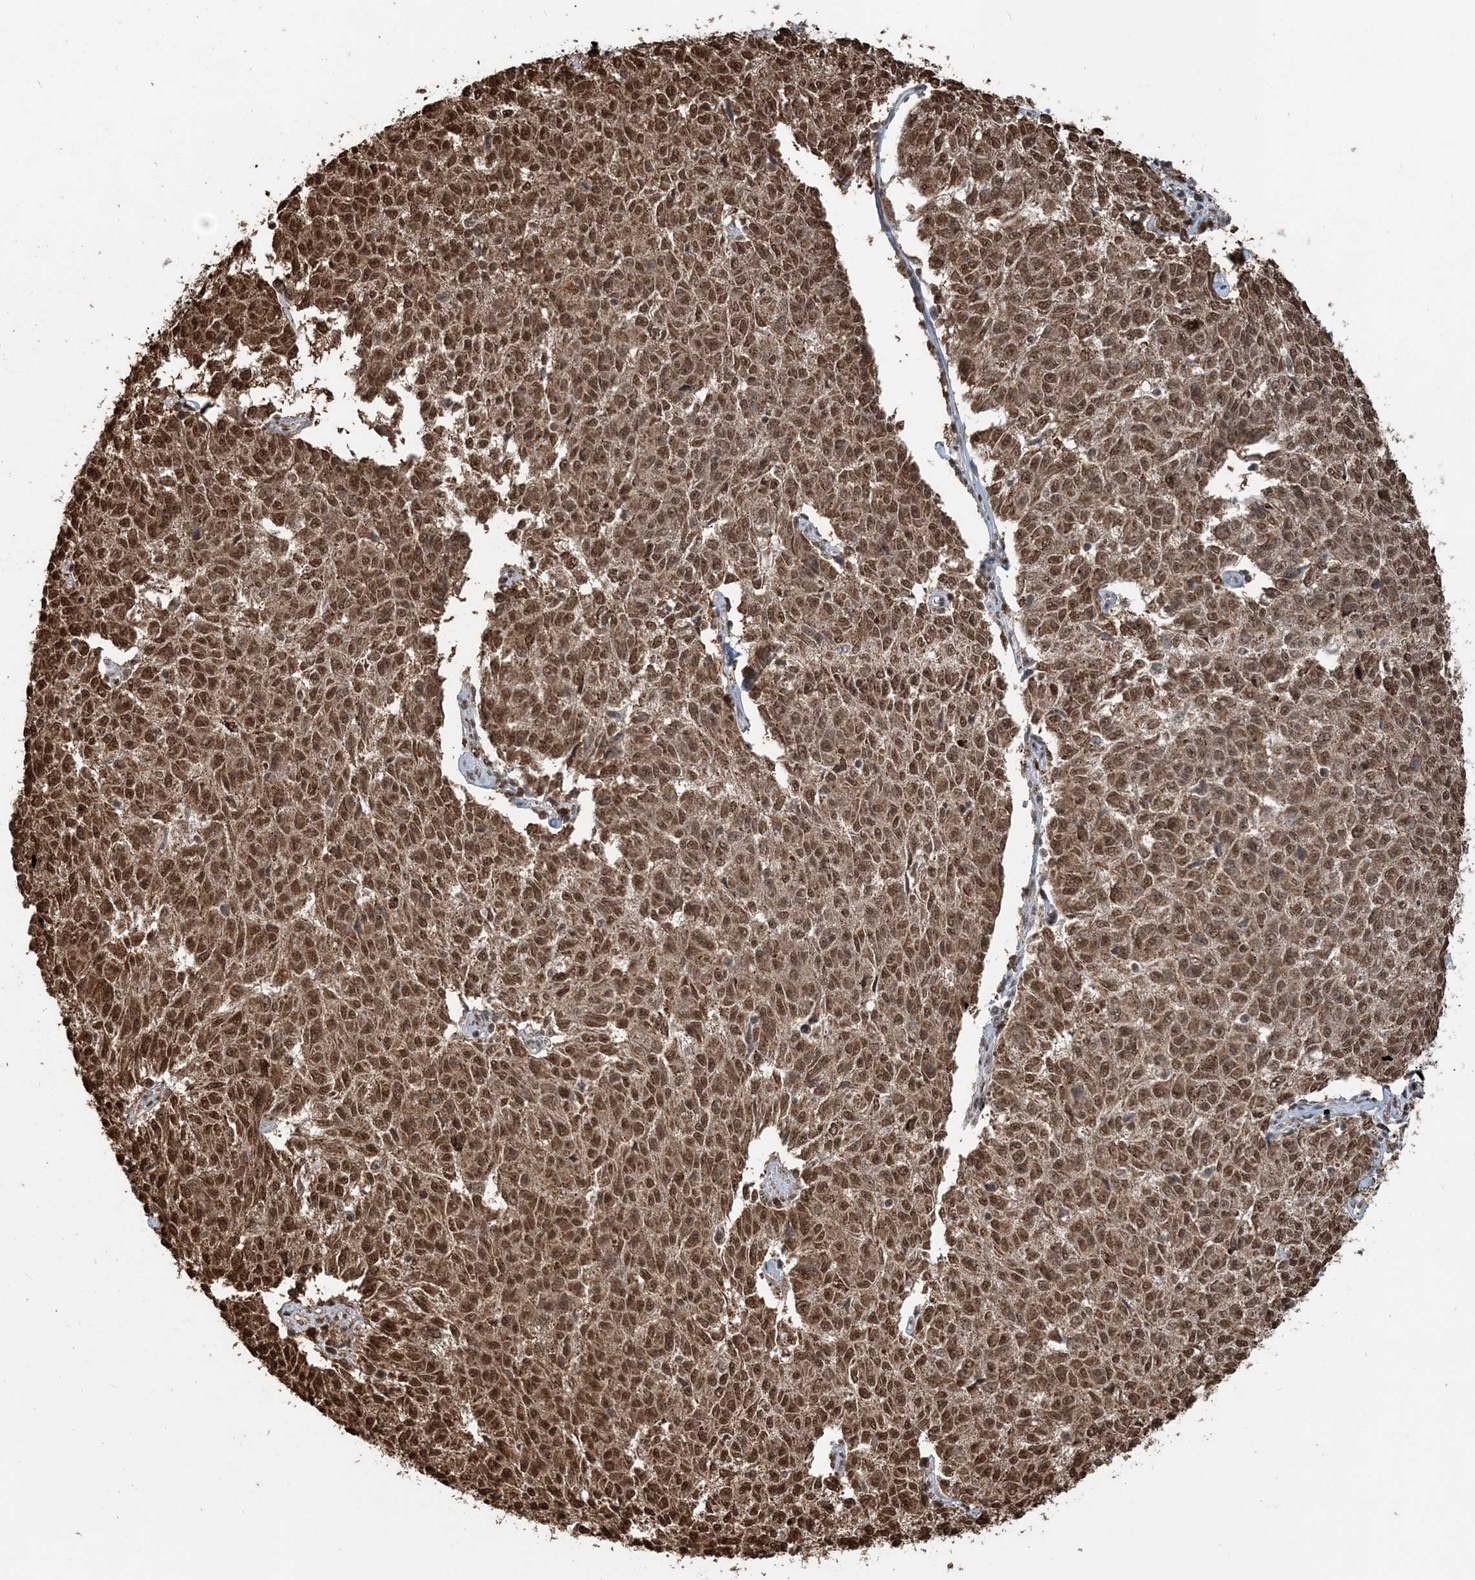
{"staining": {"intensity": "moderate", "quantity": ">75%", "location": "cytoplasmic/membranous,nuclear"}, "tissue": "melanoma", "cell_type": "Tumor cells", "image_type": "cancer", "snomed": [{"axis": "morphology", "description": "Malignant melanoma, NOS"}, {"axis": "topography", "description": "Skin"}], "caption": "Brown immunohistochemical staining in human melanoma displays moderate cytoplasmic/membranous and nuclear positivity in approximately >75% of tumor cells. (DAB IHC, brown staining for protein, blue staining for nuclei).", "gene": "ARHGAP35", "patient": {"sex": "female", "age": 72}}